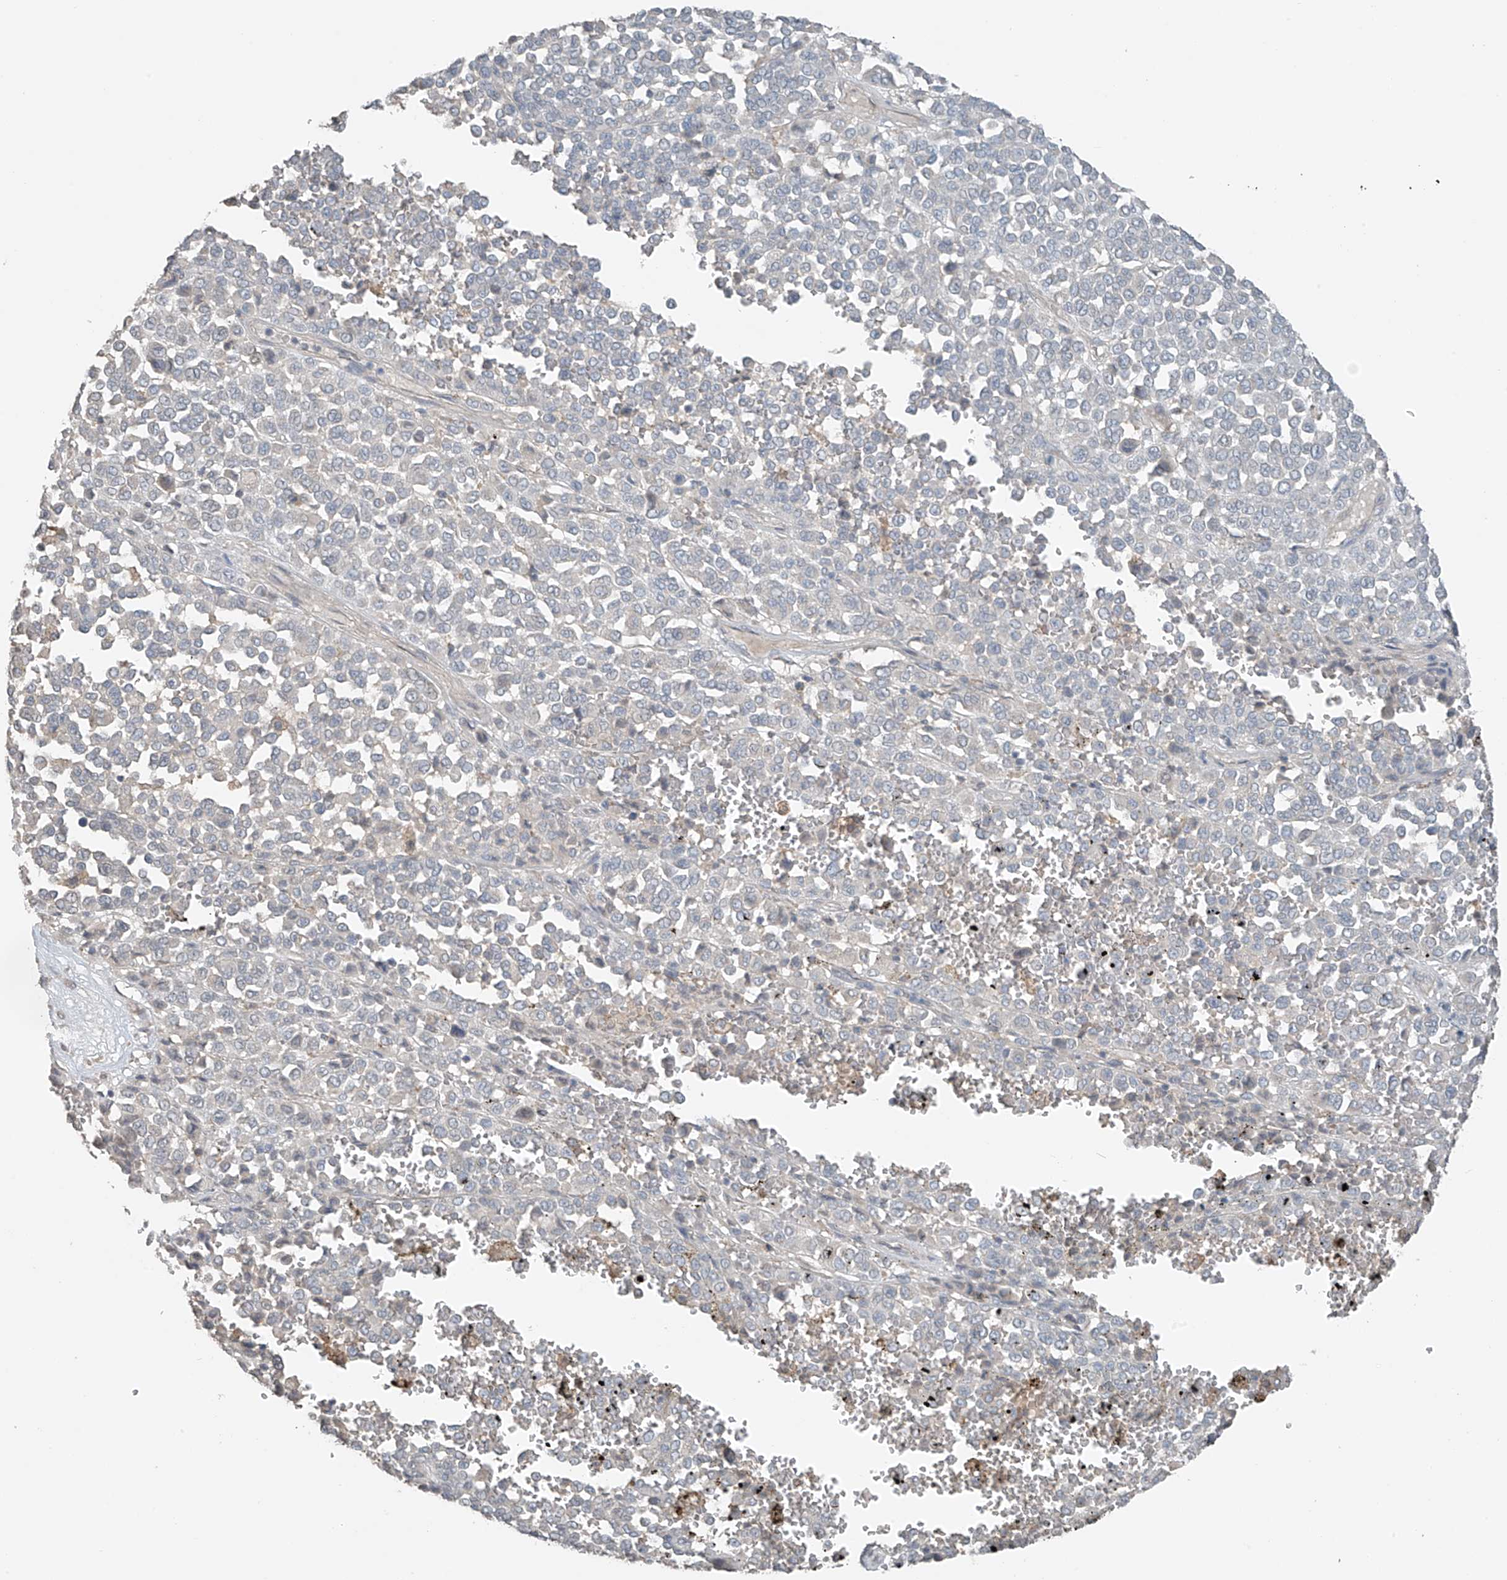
{"staining": {"intensity": "negative", "quantity": "none", "location": "none"}, "tissue": "melanoma", "cell_type": "Tumor cells", "image_type": "cancer", "snomed": [{"axis": "morphology", "description": "Malignant melanoma, Metastatic site"}, {"axis": "topography", "description": "Pancreas"}], "caption": "Immunohistochemistry of human malignant melanoma (metastatic site) exhibits no staining in tumor cells.", "gene": "HOXA11", "patient": {"sex": "female", "age": 30}}